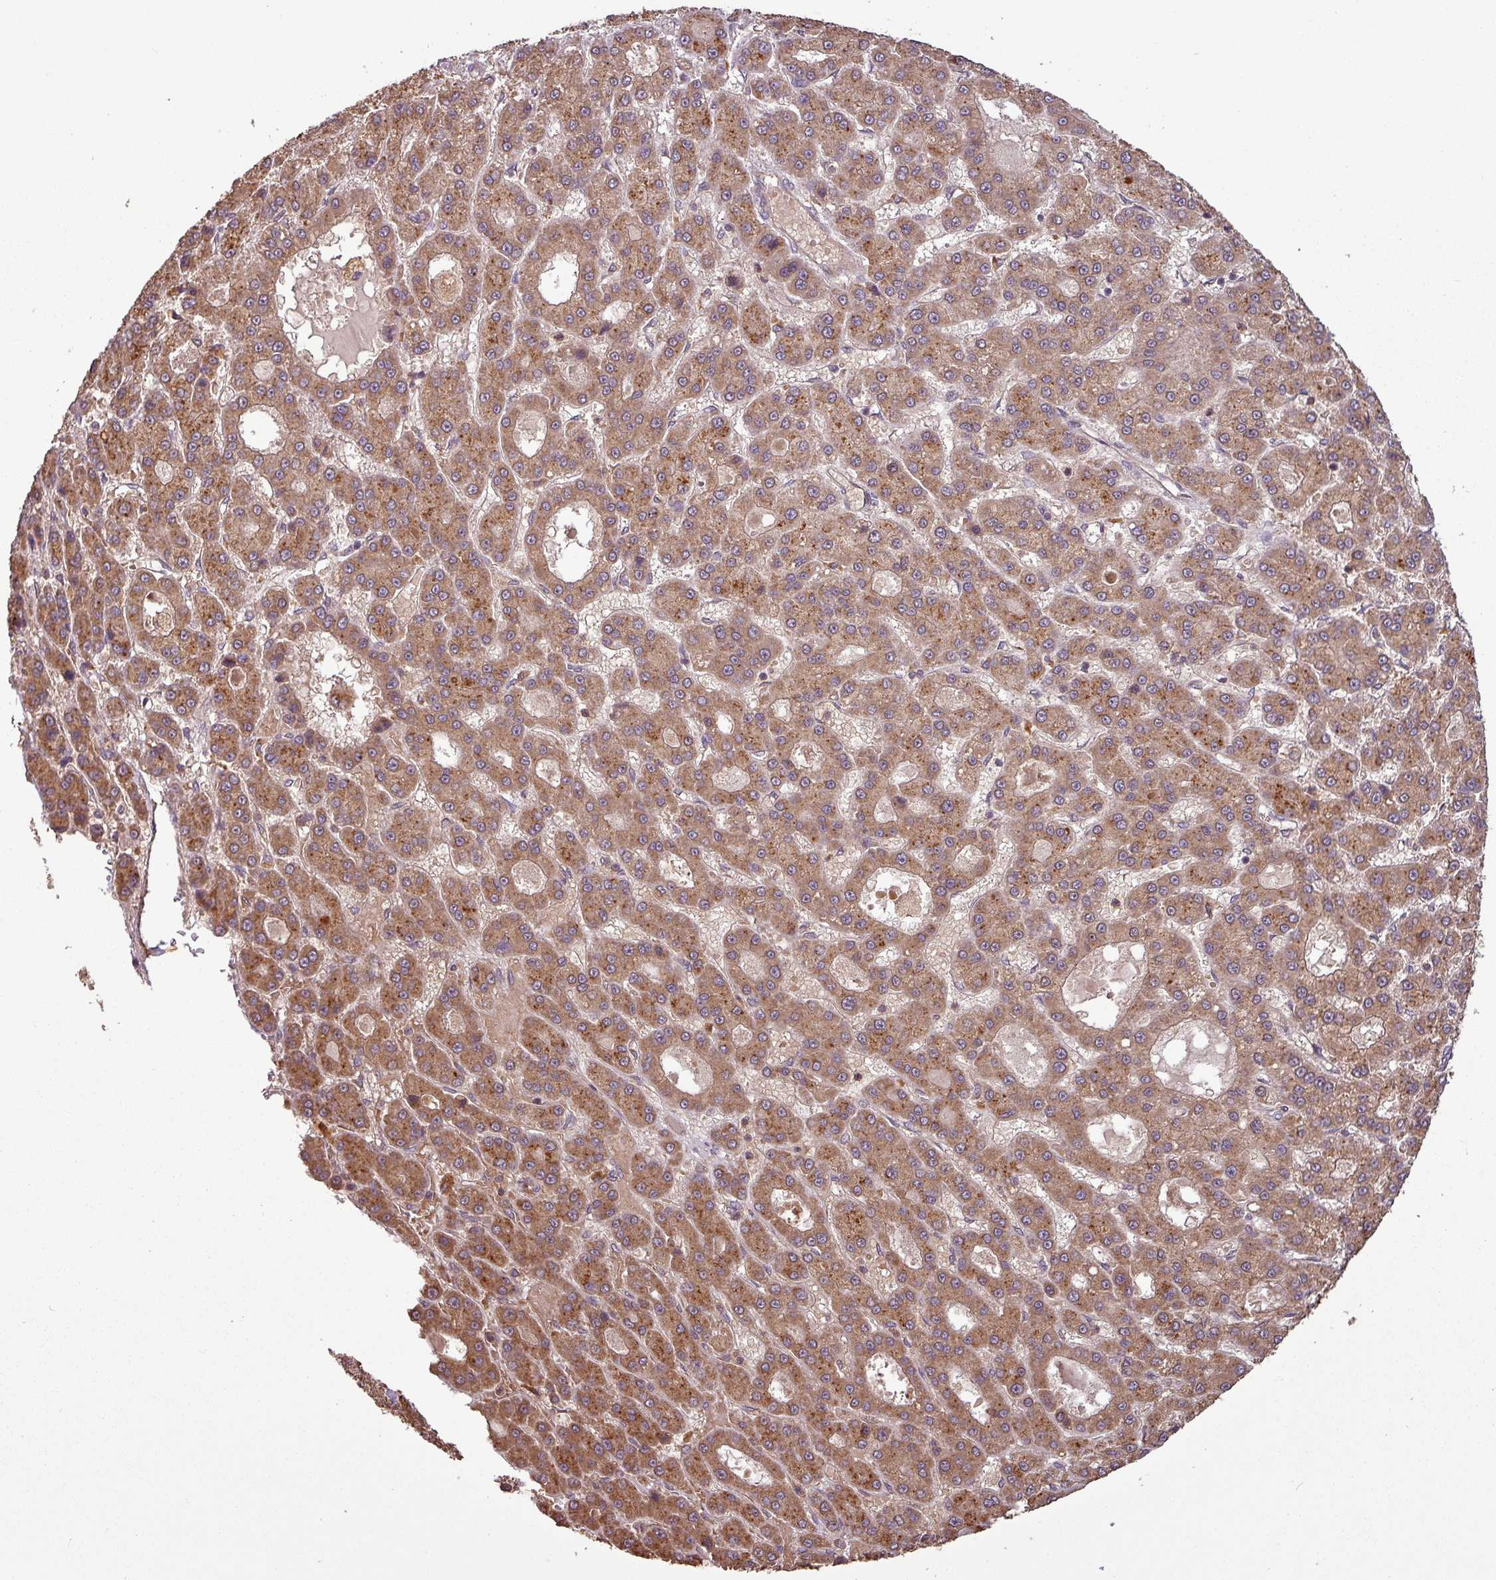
{"staining": {"intensity": "moderate", "quantity": ">75%", "location": "cytoplasmic/membranous"}, "tissue": "liver cancer", "cell_type": "Tumor cells", "image_type": "cancer", "snomed": [{"axis": "morphology", "description": "Carcinoma, Hepatocellular, NOS"}, {"axis": "topography", "description": "Liver"}], "caption": "Immunohistochemistry (IHC) histopathology image of liver cancer (hepatocellular carcinoma) stained for a protein (brown), which displays medium levels of moderate cytoplasmic/membranous positivity in approximately >75% of tumor cells.", "gene": "NT5C3A", "patient": {"sex": "male", "age": 70}}